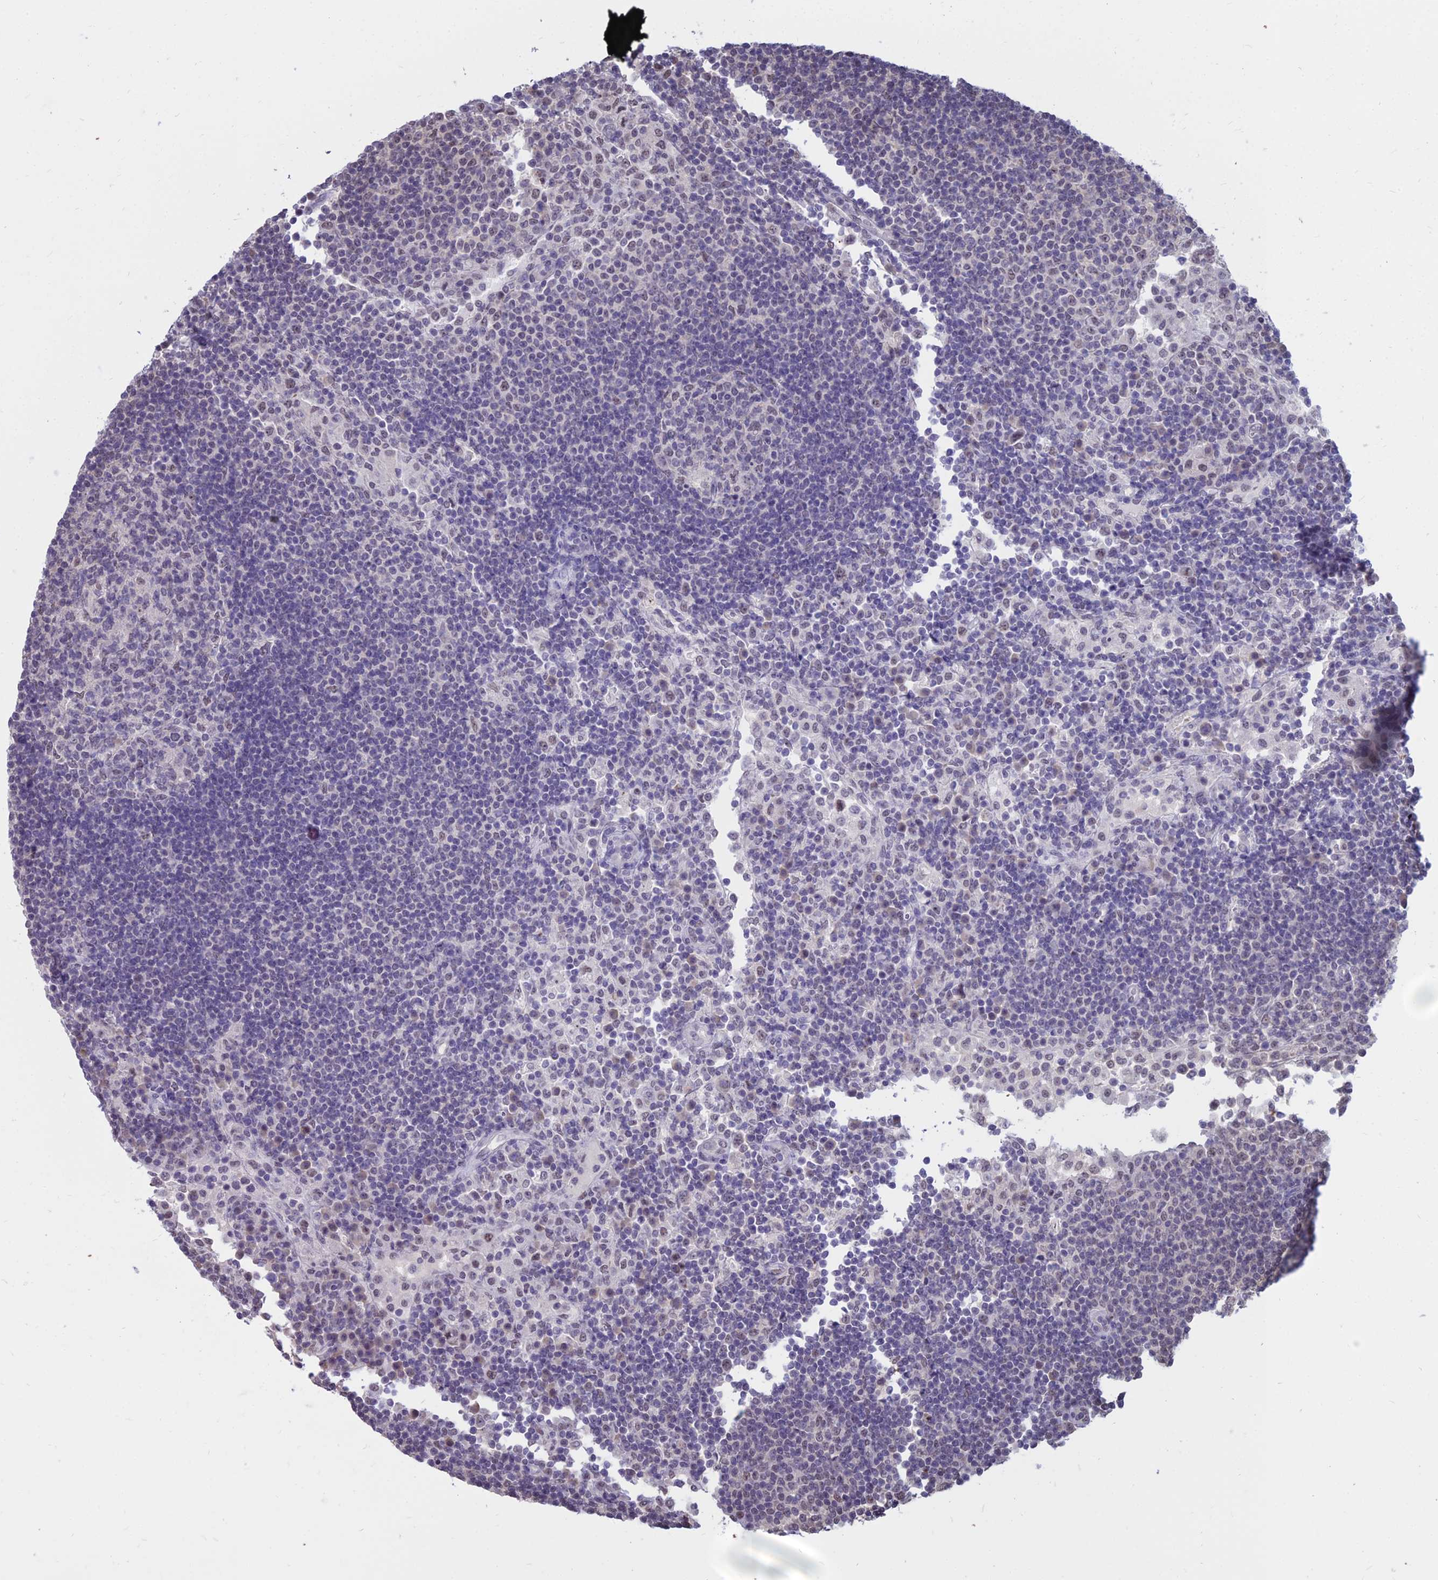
{"staining": {"intensity": "negative", "quantity": "none", "location": "none"}, "tissue": "lymph node", "cell_type": "Germinal center cells", "image_type": "normal", "snomed": [{"axis": "morphology", "description": "Normal tissue, NOS"}, {"axis": "topography", "description": "Lymph node"}], "caption": "Immunohistochemistry (IHC) image of benign lymph node: human lymph node stained with DAB demonstrates no significant protein staining in germinal center cells.", "gene": "SRSF7", "patient": {"sex": "female", "age": 53}}